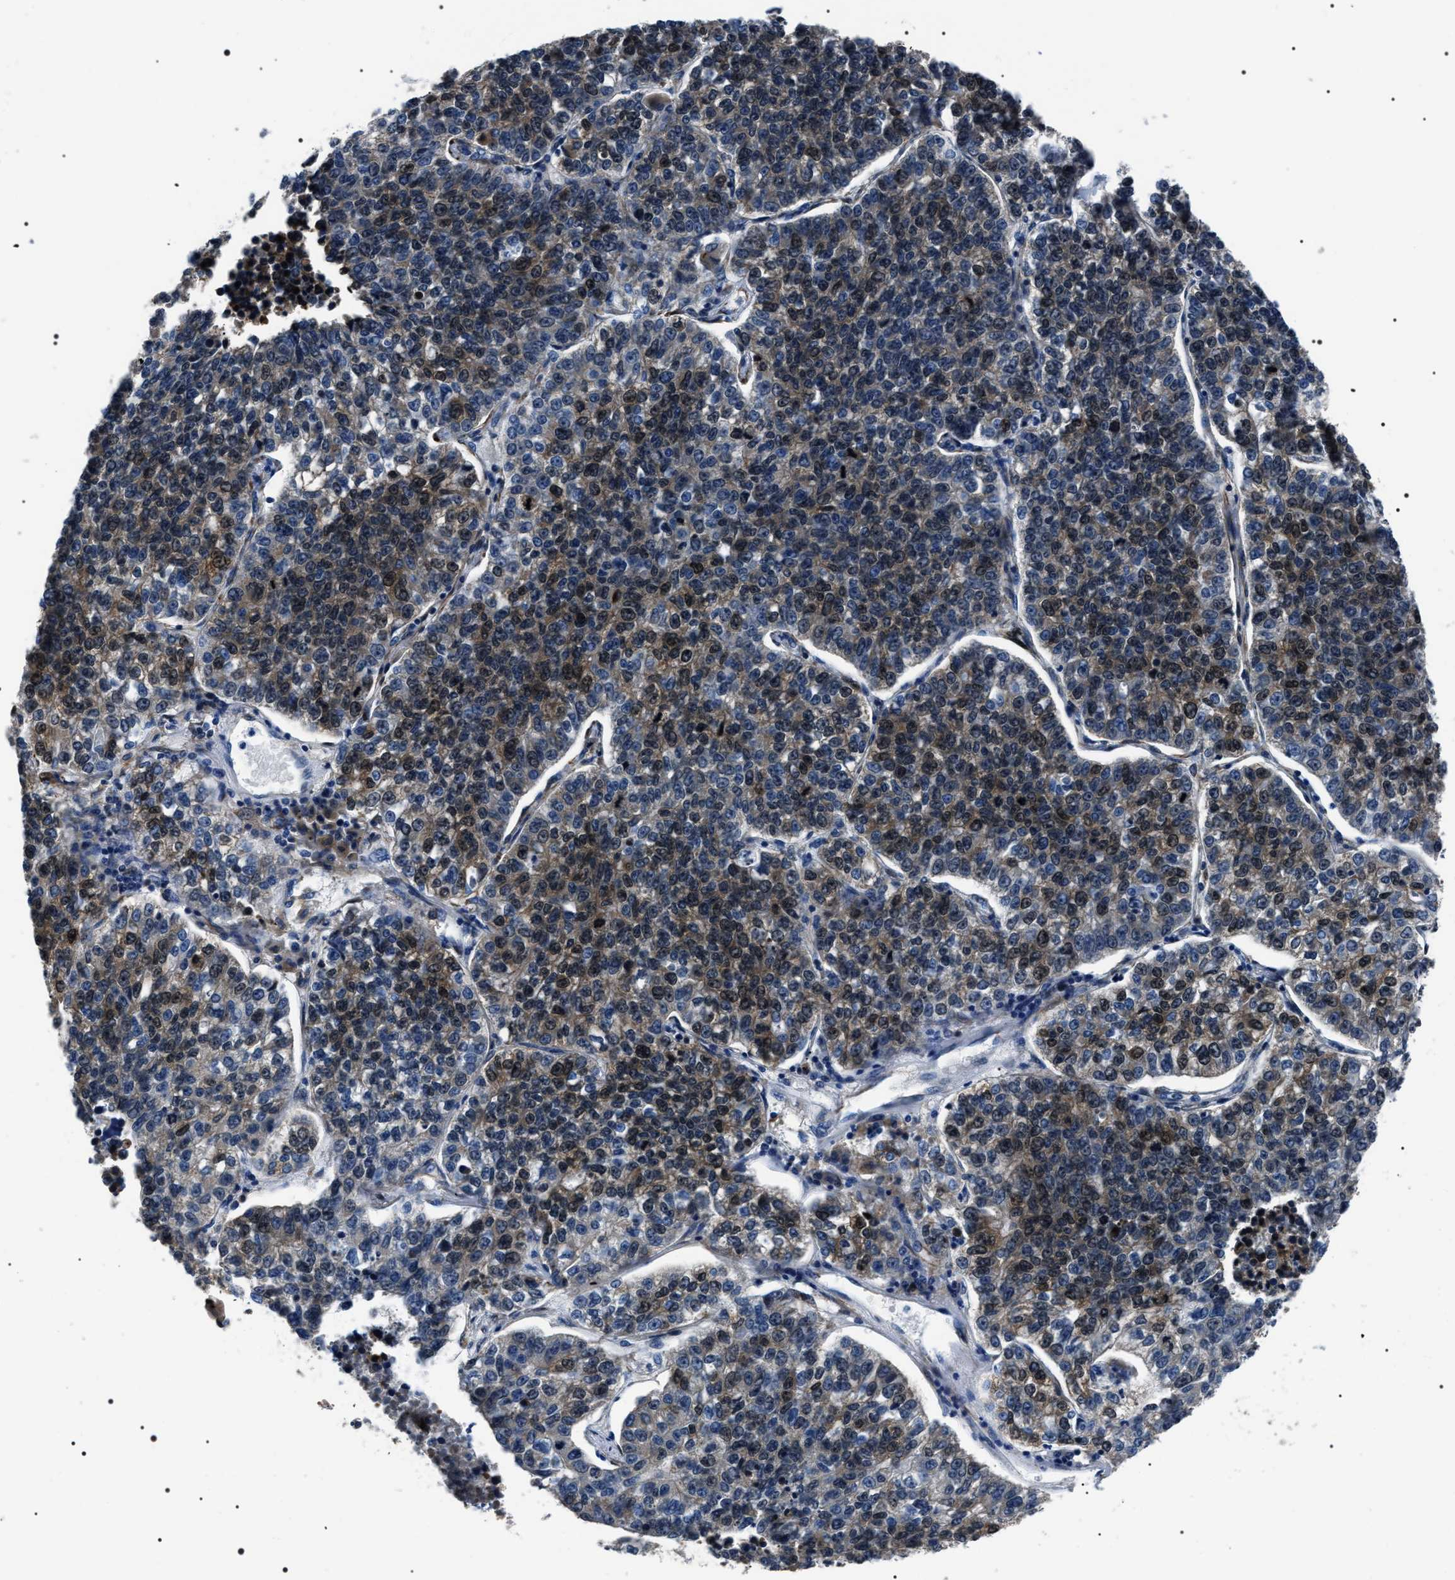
{"staining": {"intensity": "moderate", "quantity": "25%-75%", "location": "cytoplasmic/membranous,nuclear"}, "tissue": "lung cancer", "cell_type": "Tumor cells", "image_type": "cancer", "snomed": [{"axis": "morphology", "description": "Adenocarcinoma, NOS"}, {"axis": "topography", "description": "Lung"}], "caption": "Lung adenocarcinoma stained for a protein (brown) demonstrates moderate cytoplasmic/membranous and nuclear positive expression in approximately 25%-75% of tumor cells.", "gene": "BAG2", "patient": {"sex": "male", "age": 49}}